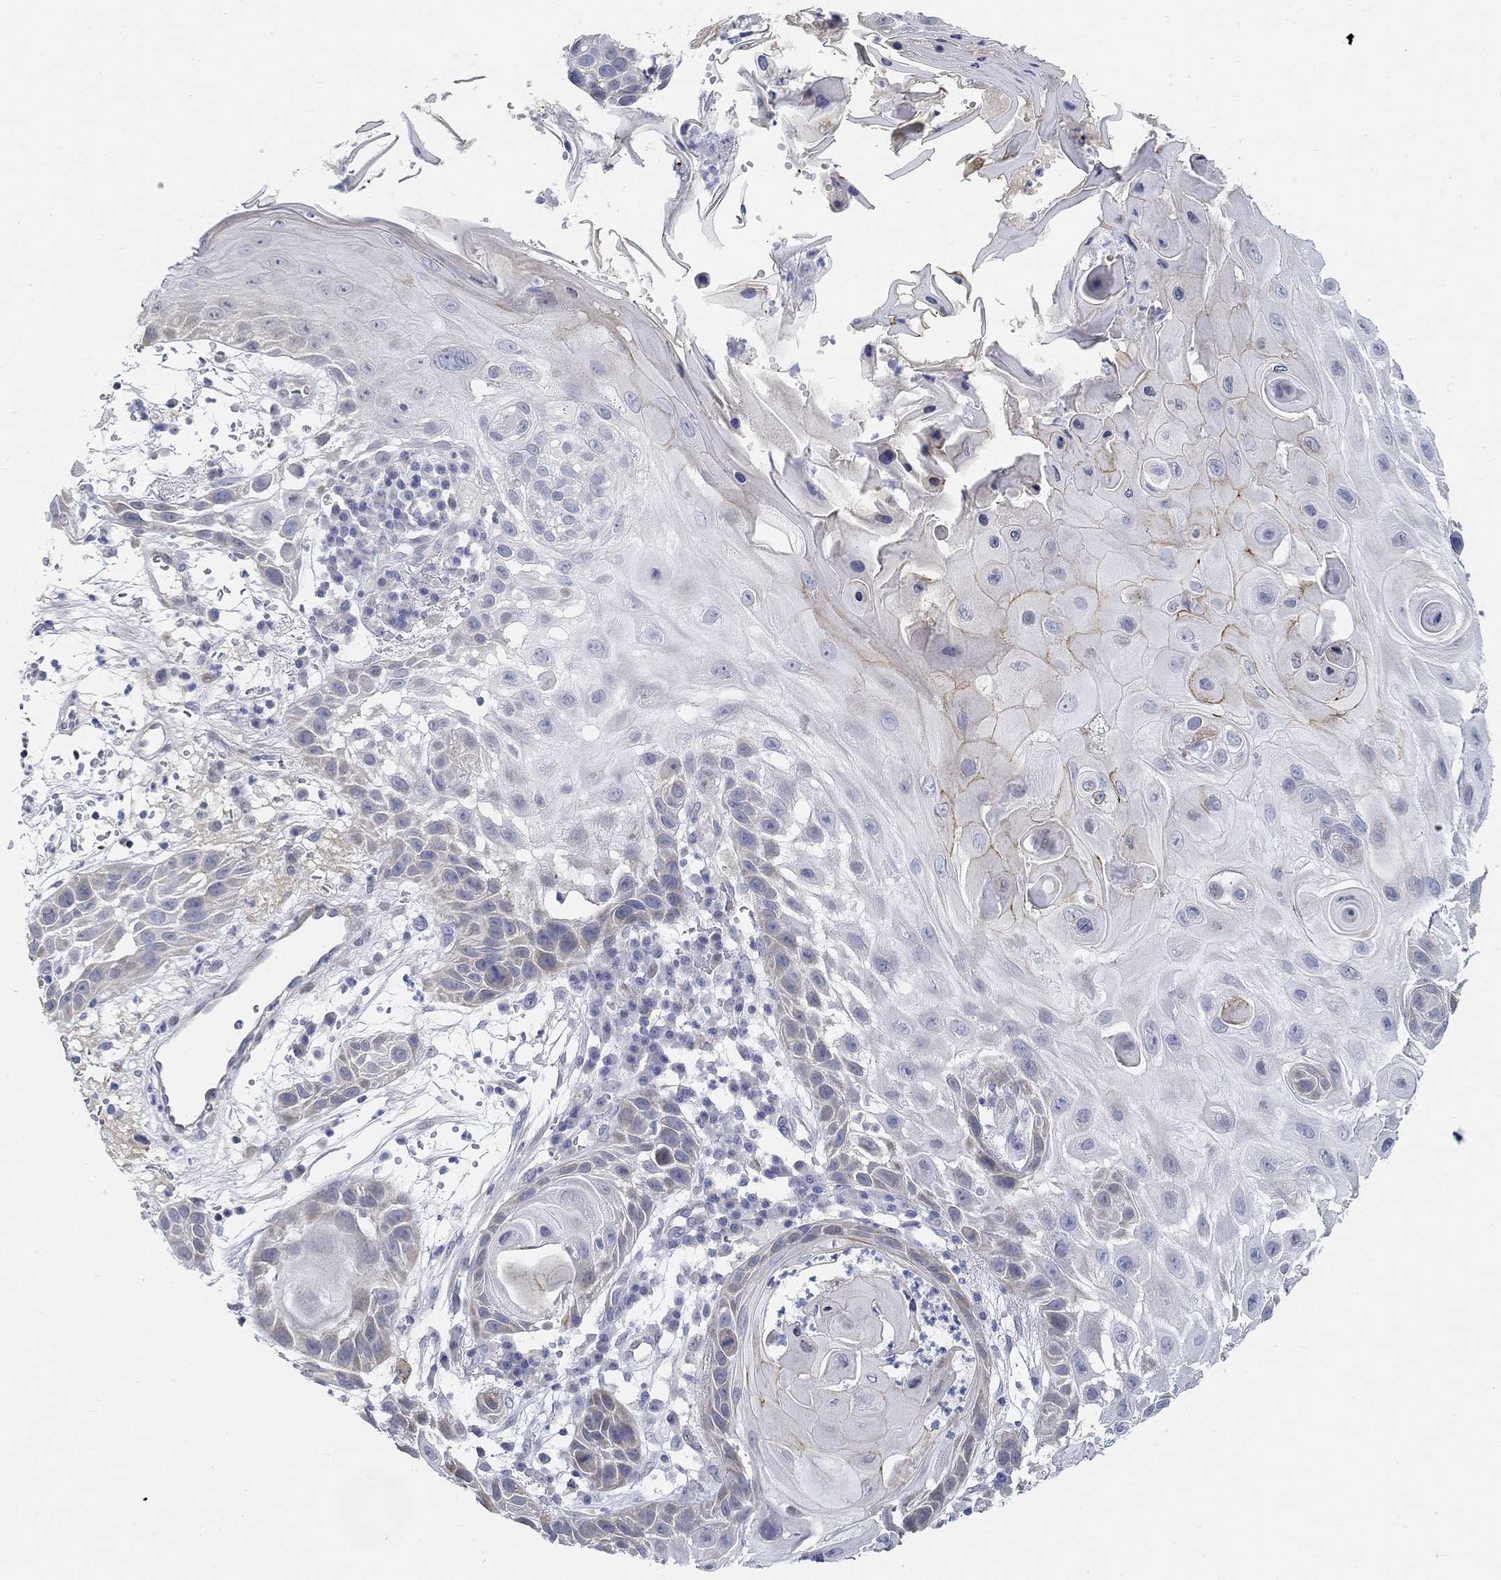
{"staining": {"intensity": "moderate", "quantity": "<25%", "location": "cytoplasmic/membranous"}, "tissue": "skin cancer", "cell_type": "Tumor cells", "image_type": "cancer", "snomed": [{"axis": "morphology", "description": "Normal tissue, NOS"}, {"axis": "morphology", "description": "Squamous cell carcinoma, NOS"}, {"axis": "topography", "description": "Skin"}], "caption": "Approximately <25% of tumor cells in human skin squamous cell carcinoma exhibit moderate cytoplasmic/membranous protein staining as visualized by brown immunohistochemical staining.", "gene": "SNTG2", "patient": {"sex": "male", "age": 79}}